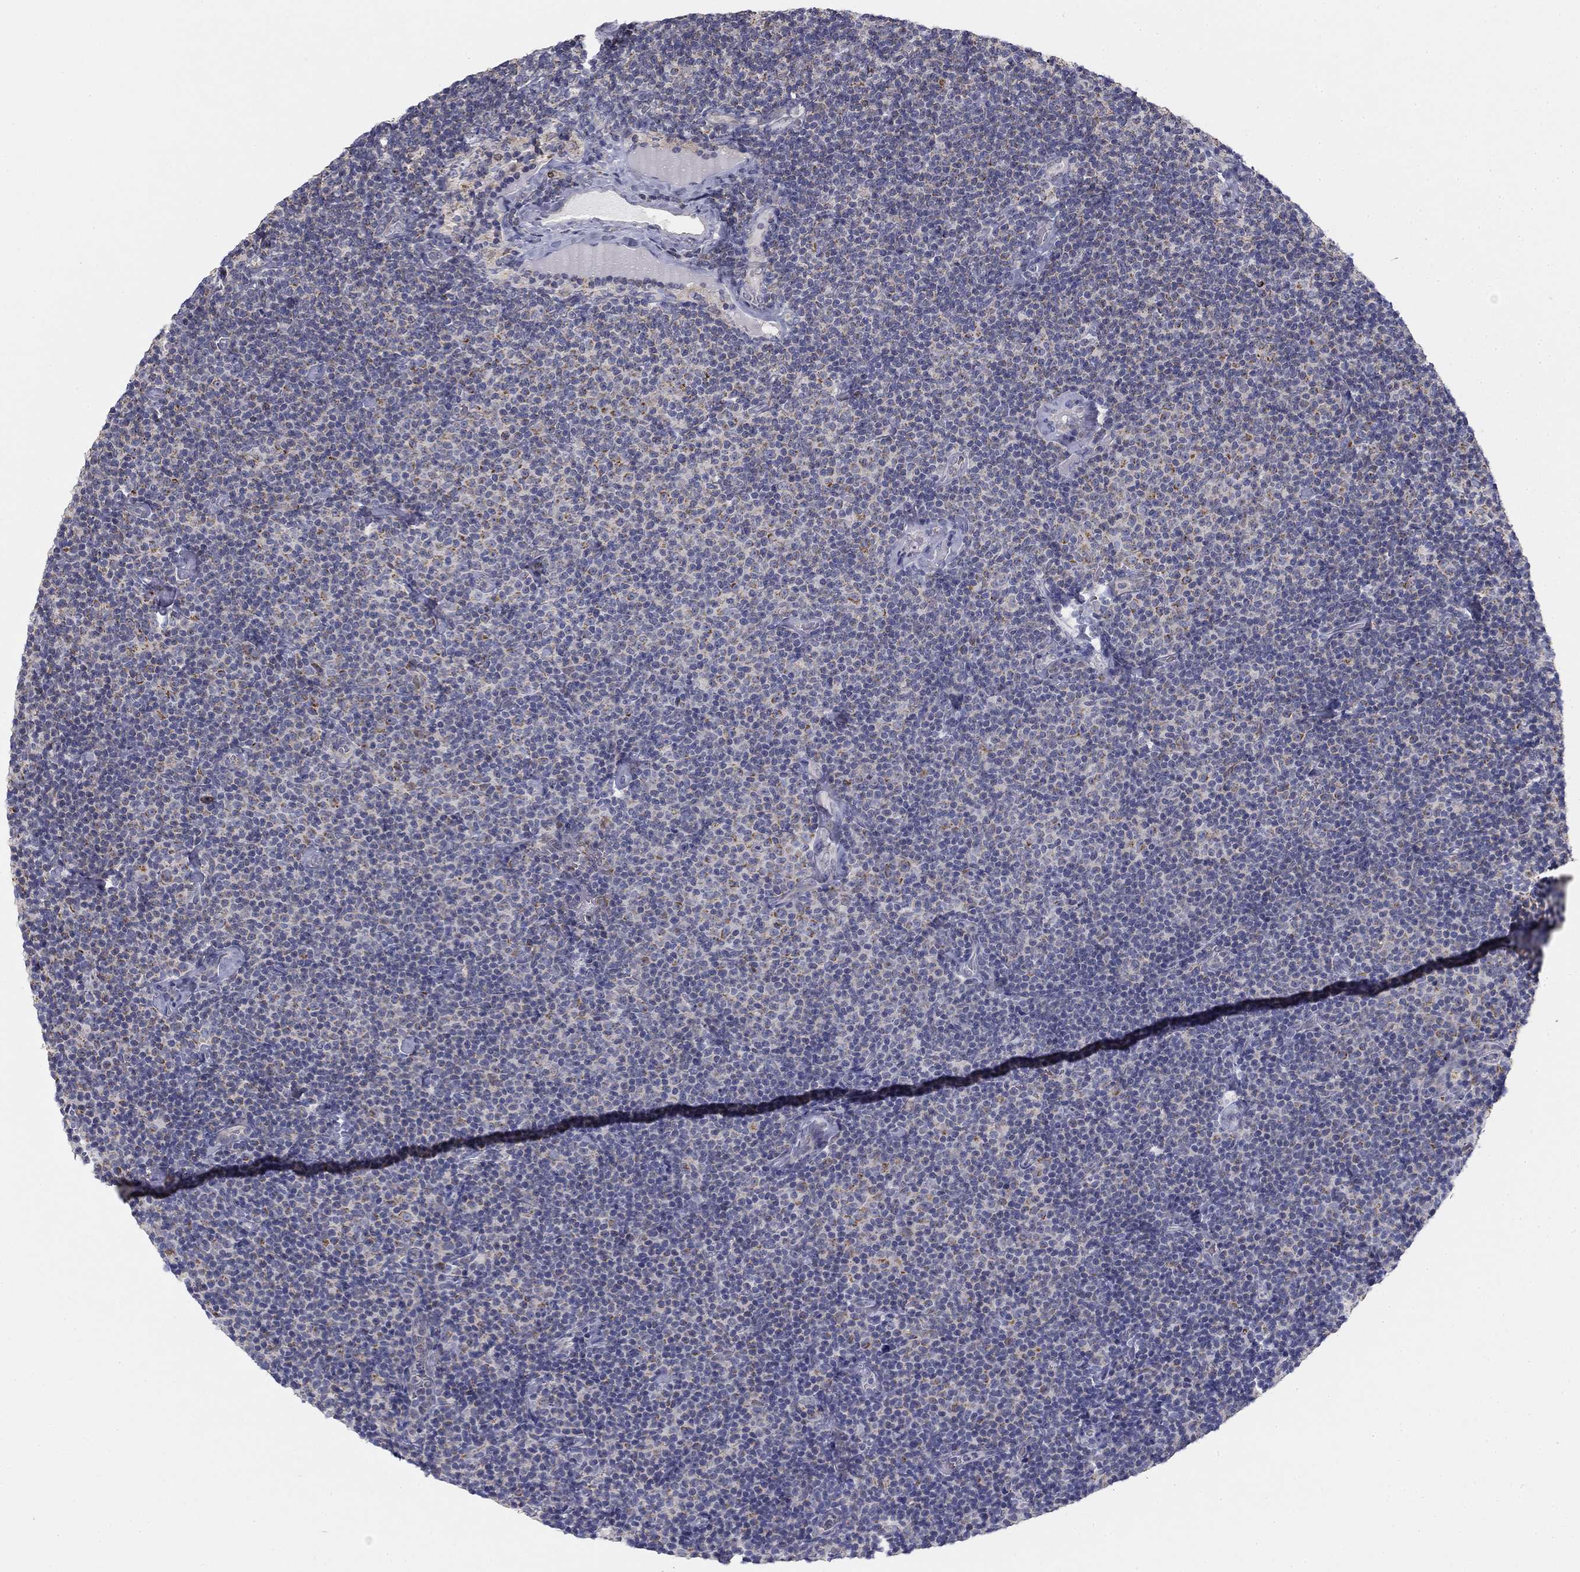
{"staining": {"intensity": "negative", "quantity": "none", "location": "none"}, "tissue": "lymphoma", "cell_type": "Tumor cells", "image_type": "cancer", "snomed": [{"axis": "morphology", "description": "Malignant lymphoma, non-Hodgkin's type, Low grade"}, {"axis": "topography", "description": "Lymph node"}], "caption": "Photomicrograph shows no protein staining in tumor cells of malignant lymphoma, non-Hodgkin's type (low-grade) tissue.", "gene": "SLC2A9", "patient": {"sex": "male", "age": 81}}